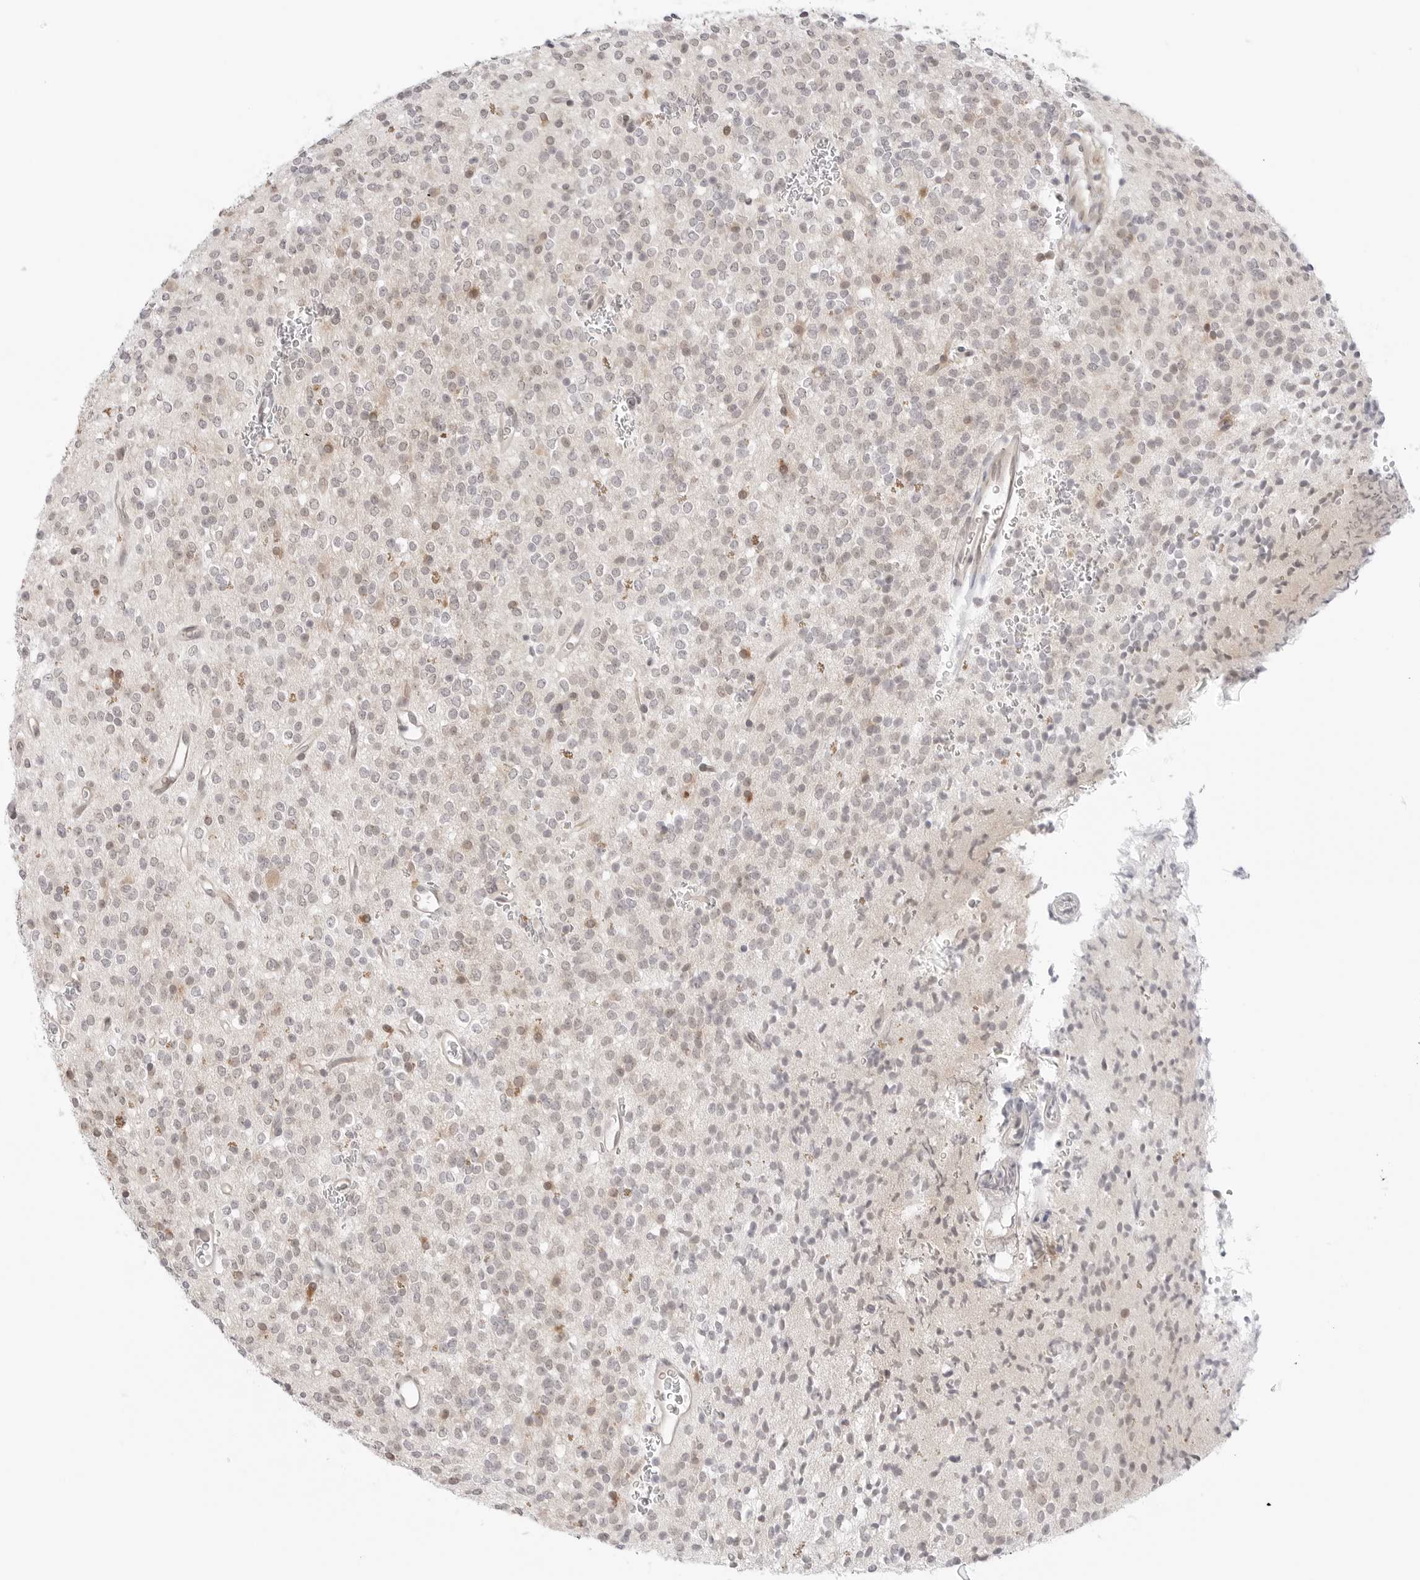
{"staining": {"intensity": "negative", "quantity": "none", "location": "none"}, "tissue": "glioma", "cell_type": "Tumor cells", "image_type": "cancer", "snomed": [{"axis": "morphology", "description": "Glioma, malignant, High grade"}, {"axis": "topography", "description": "Brain"}], "caption": "The micrograph shows no significant positivity in tumor cells of glioma.", "gene": "NUDC", "patient": {"sex": "male", "age": 34}}